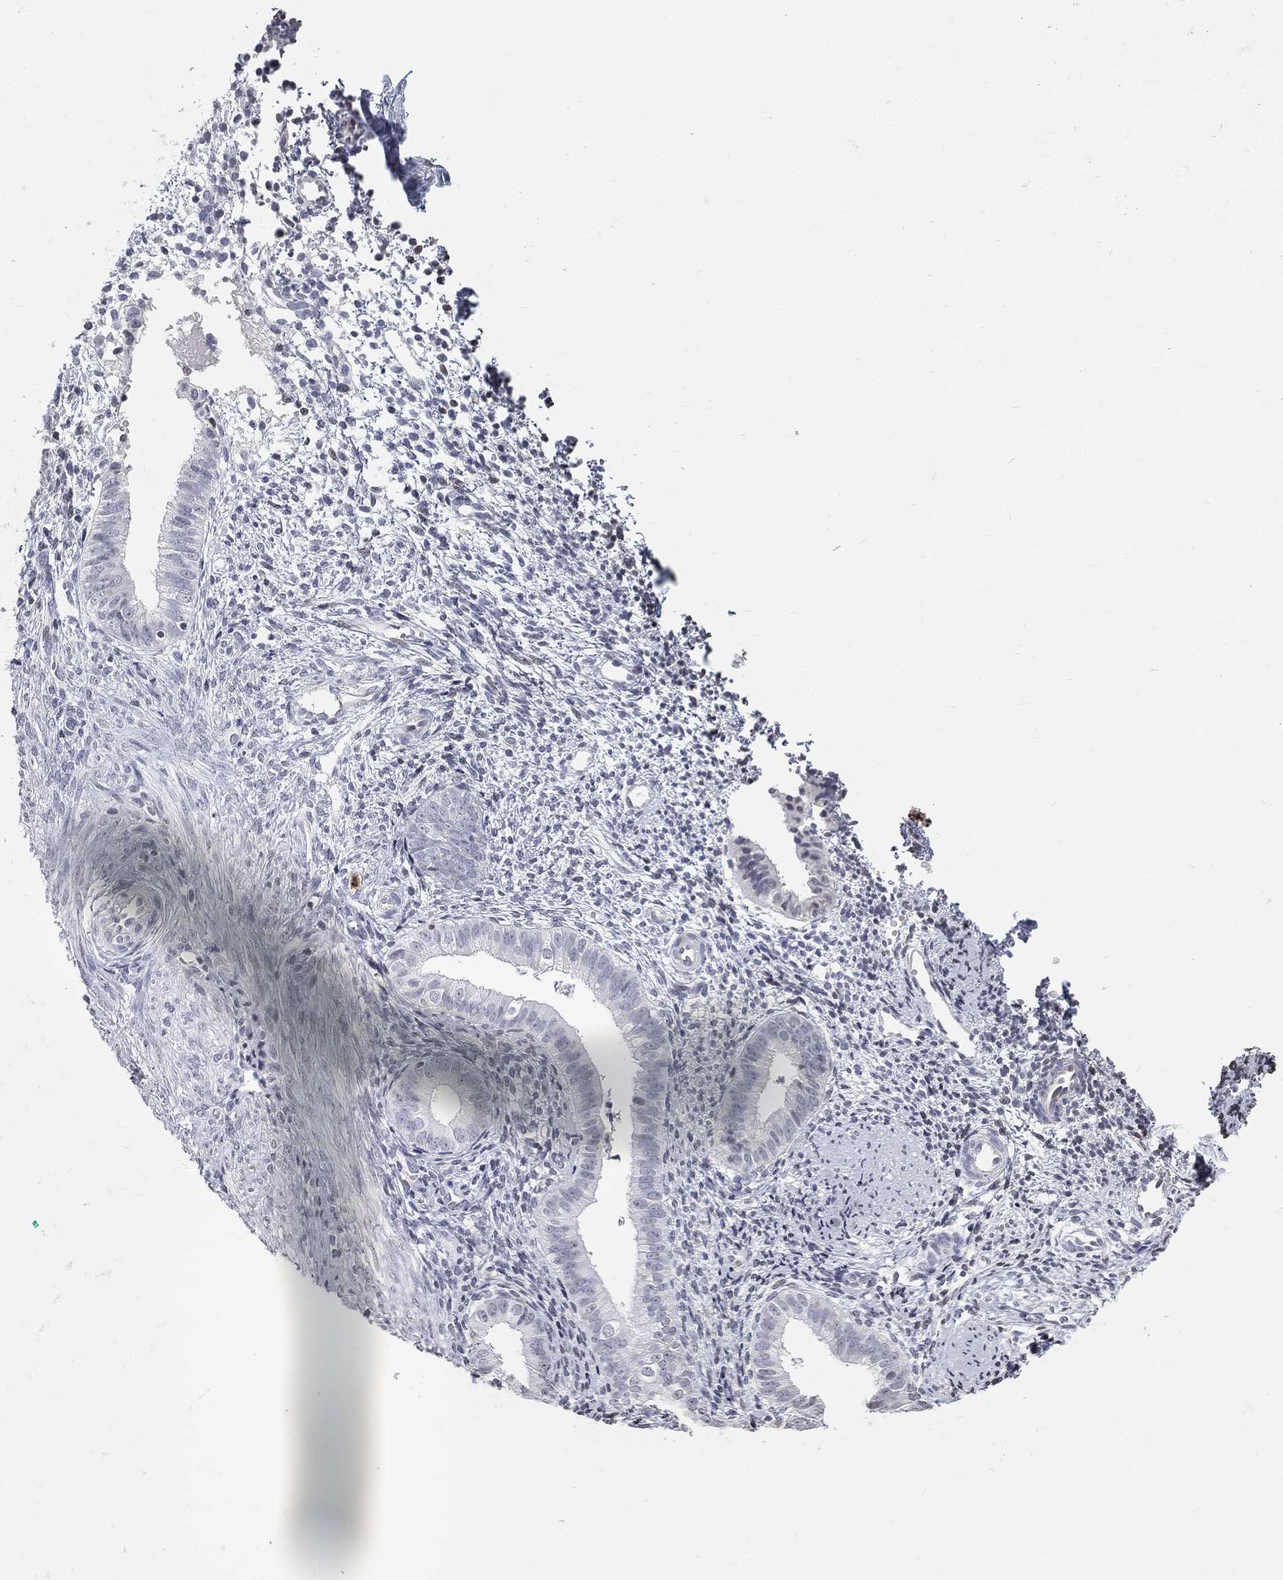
{"staining": {"intensity": "negative", "quantity": "none", "location": "none"}, "tissue": "endometrium", "cell_type": "Cells in endometrial stroma", "image_type": "normal", "snomed": [{"axis": "morphology", "description": "Normal tissue, NOS"}, {"axis": "topography", "description": "Endometrium"}], "caption": "Endometrium stained for a protein using immunohistochemistry displays no positivity cells in endometrial stroma.", "gene": "ARG1", "patient": {"sex": "female", "age": 47}}